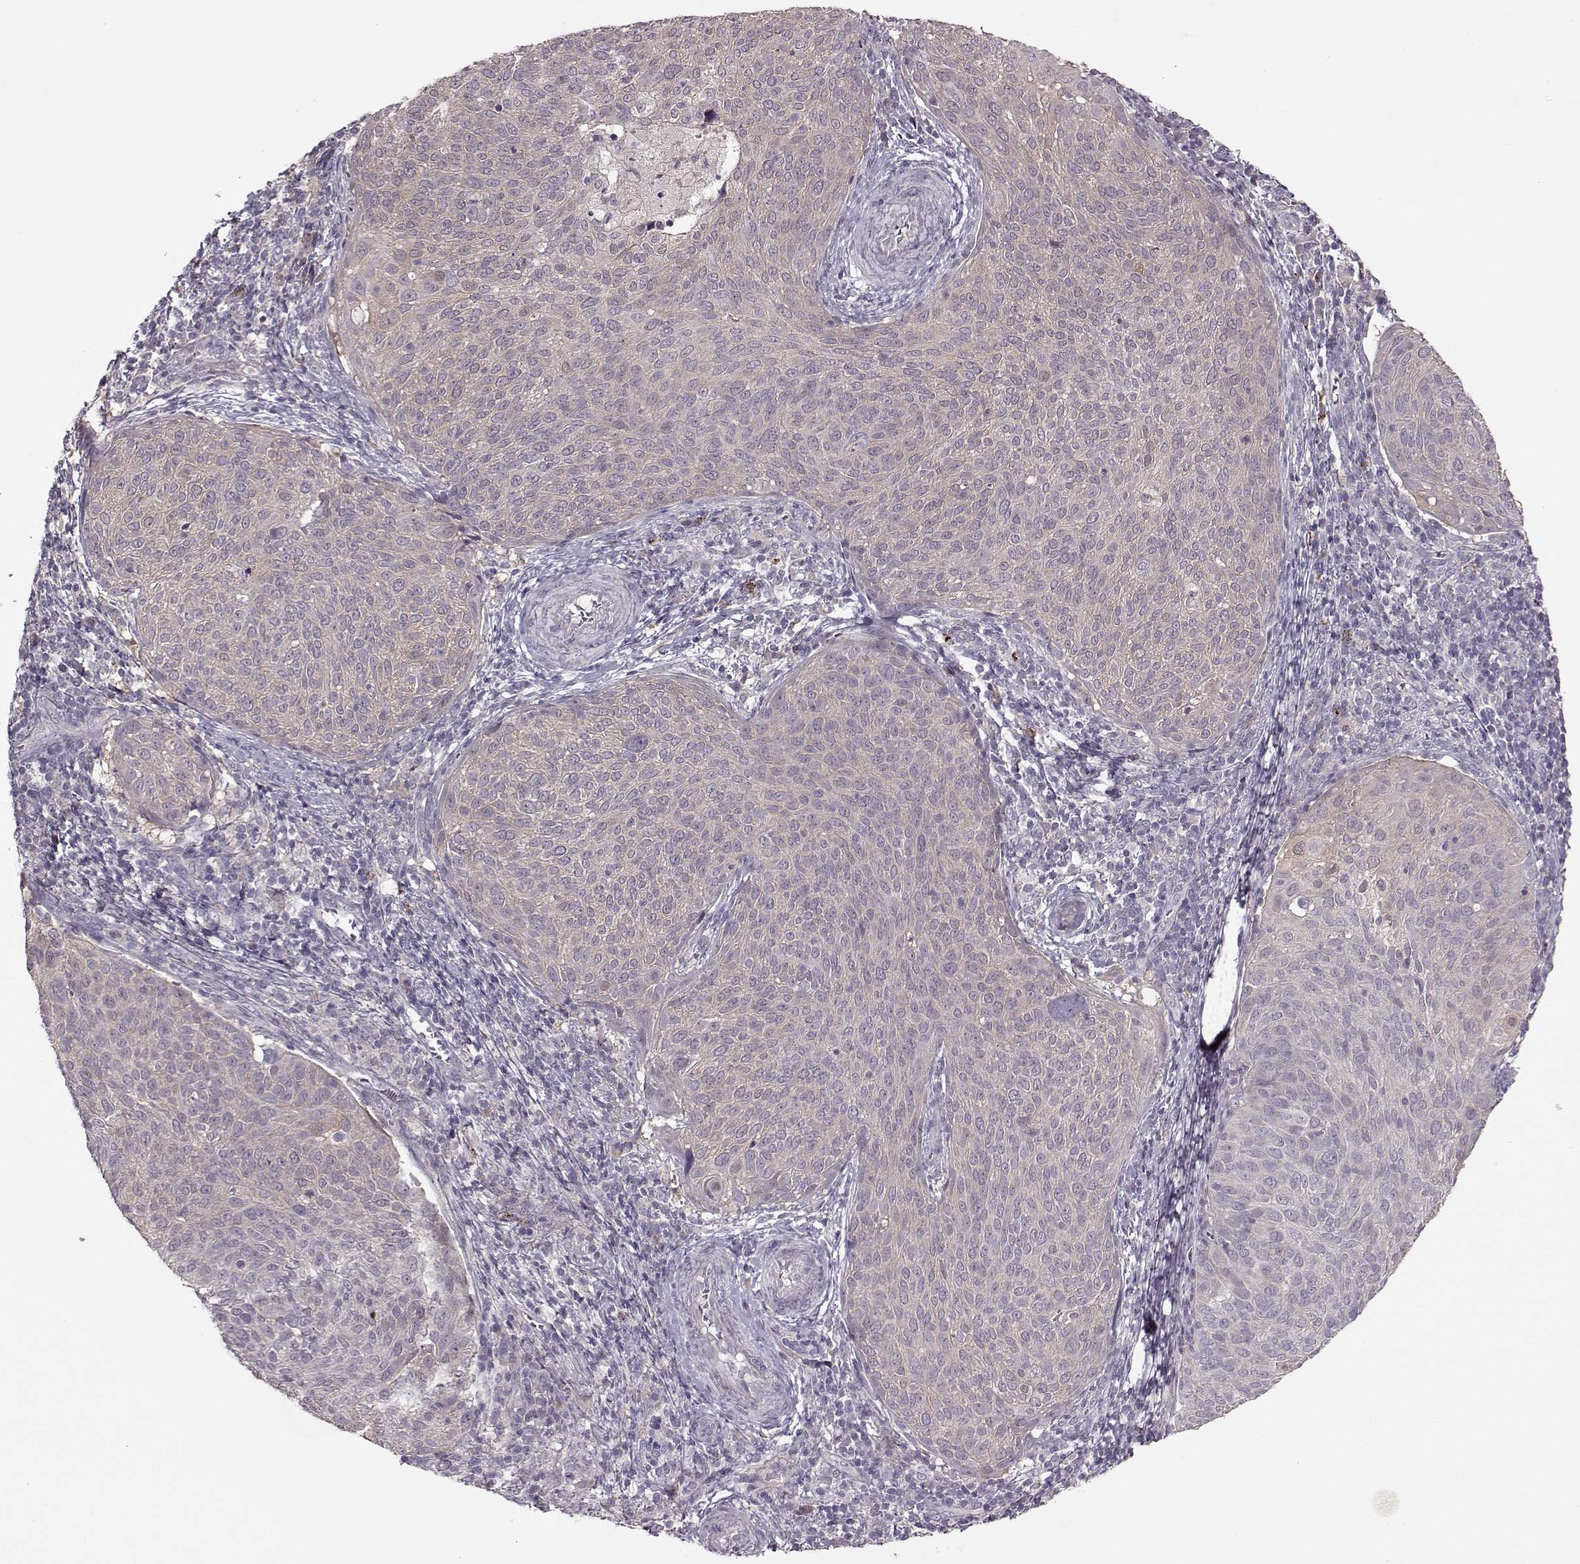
{"staining": {"intensity": "moderate", "quantity": ">75%", "location": "cytoplasmic/membranous"}, "tissue": "cervical cancer", "cell_type": "Tumor cells", "image_type": "cancer", "snomed": [{"axis": "morphology", "description": "Squamous cell carcinoma, NOS"}, {"axis": "topography", "description": "Cervix"}], "caption": "A high-resolution image shows IHC staining of cervical cancer (squamous cell carcinoma), which demonstrates moderate cytoplasmic/membranous expression in about >75% of tumor cells. Nuclei are stained in blue.", "gene": "ACOT11", "patient": {"sex": "female", "age": 39}}